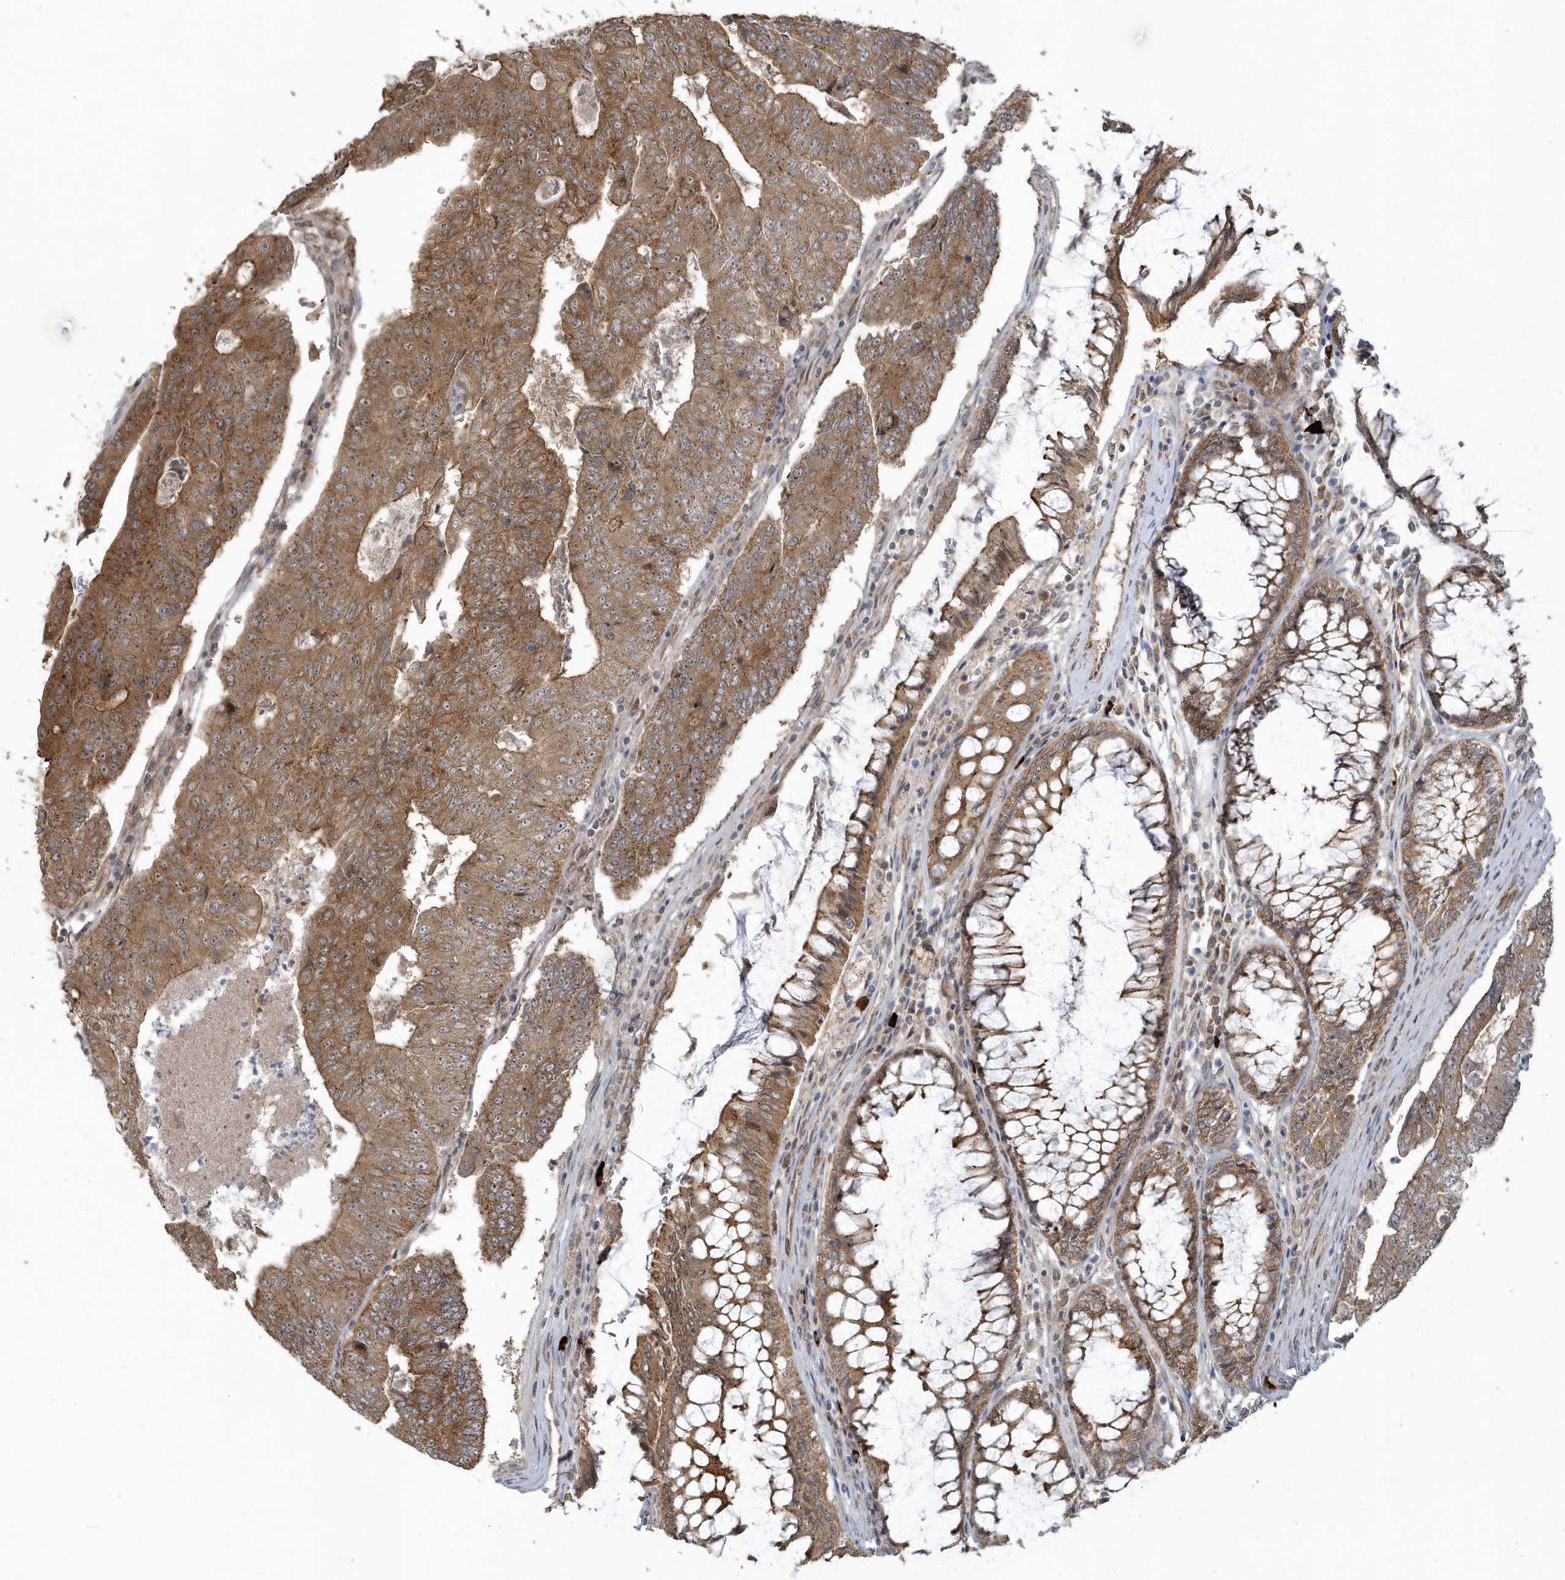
{"staining": {"intensity": "moderate", "quantity": ">75%", "location": "cytoplasmic/membranous"}, "tissue": "colorectal cancer", "cell_type": "Tumor cells", "image_type": "cancer", "snomed": [{"axis": "morphology", "description": "Adenocarcinoma, NOS"}, {"axis": "topography", "description": "Colon"}], "caption": "The immunohistochemical stain shows moderate cytoplasmic/membranous staining in tumor cells of adenocarcinoma (colorectal) tissue.", "gene": "STIM2", "patient": {"sex": "female", "age": 67}}